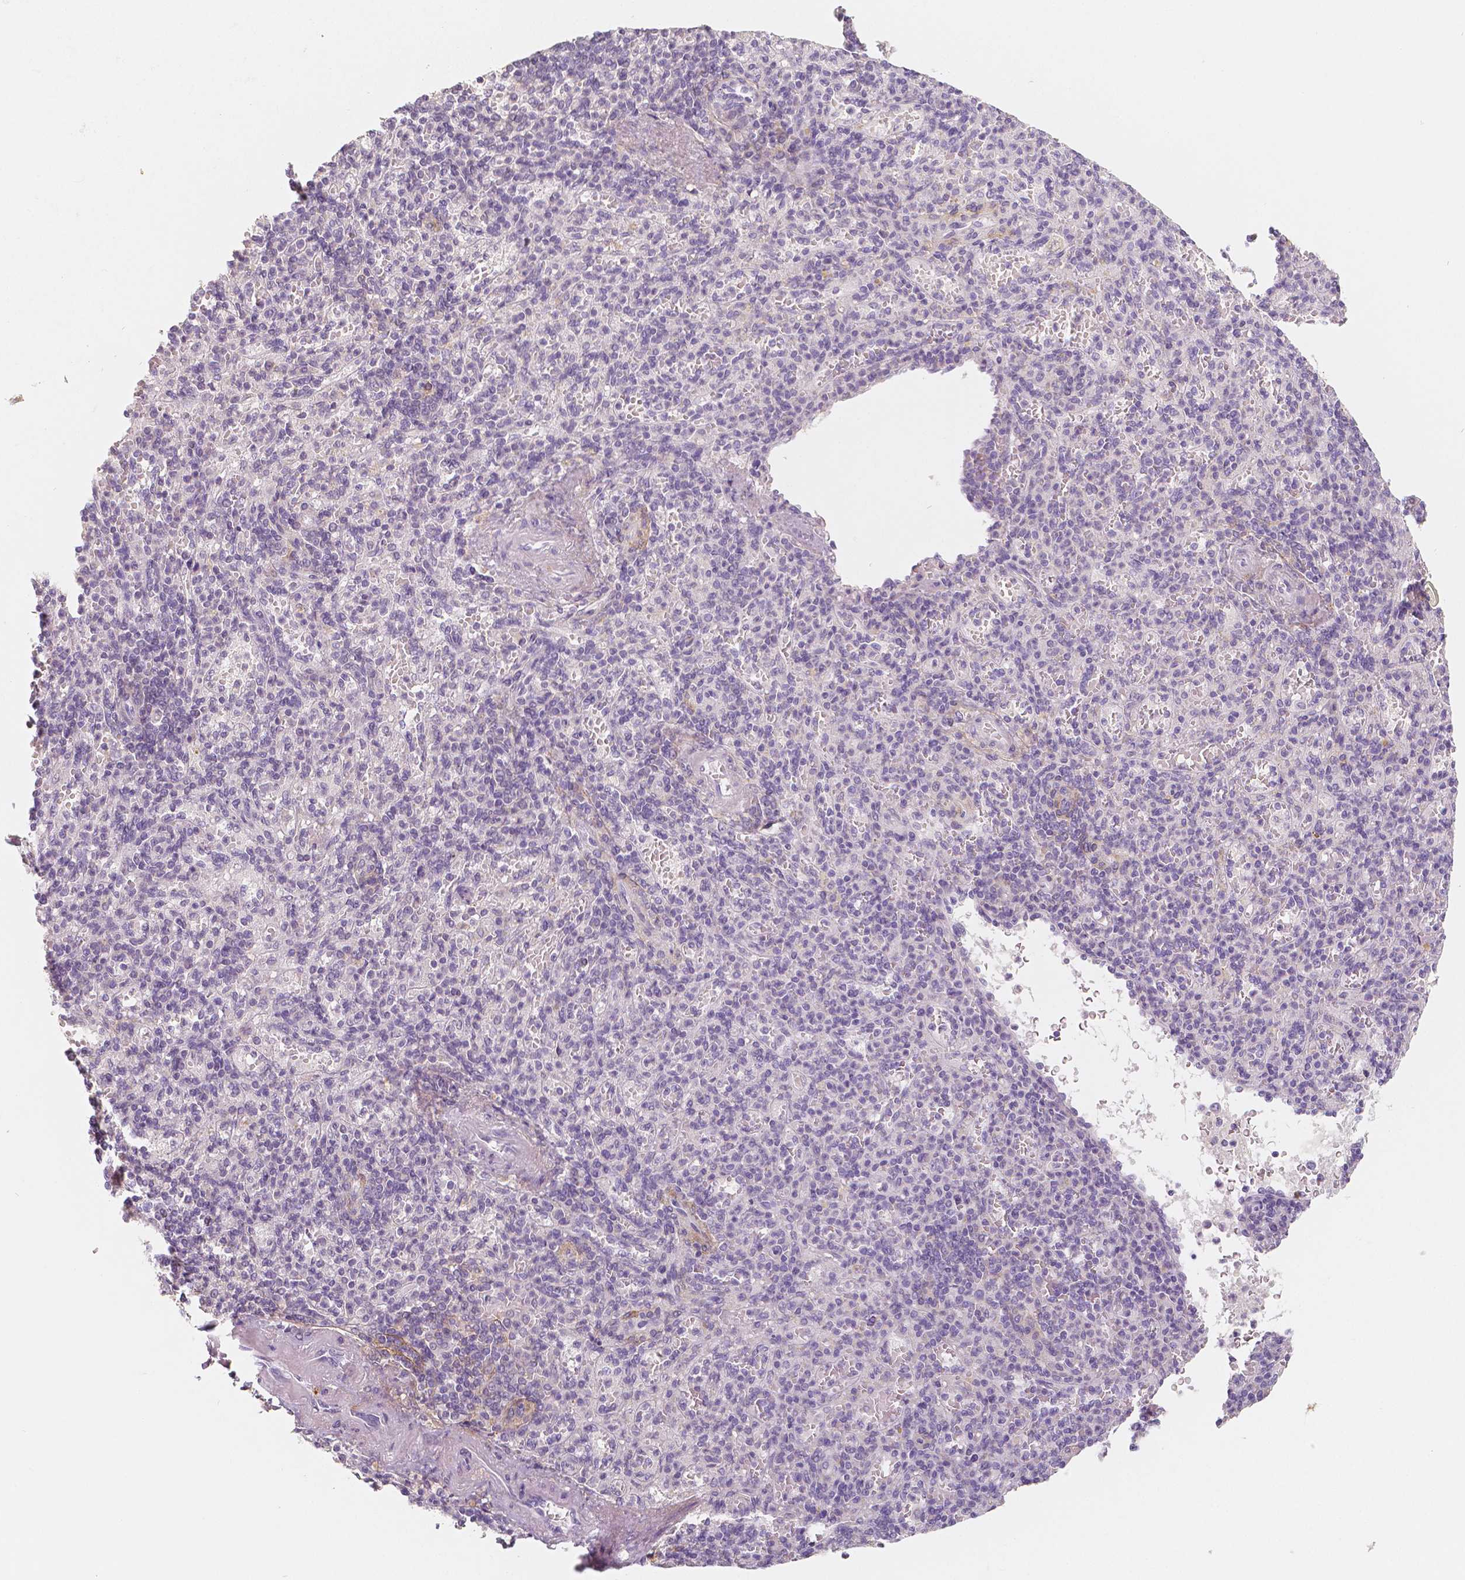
{"staining": {"intensity": "negative", "quantity": "none", "location": "none"}, "tissue": "spleen", "cell_type": "Cells in red pulp", "image_type": "normal", "snomed": [{"axis": "morphology", "description": "Normal tissue, NOS"}, {"axis": "topography", "description": "Spleen"}], "caption": "DAB immunohistochemical staining of normal spleen shows no significant expression in cells in red pulp. The staining was performed using DAB (3,3'-diaminobenzidine) to visualize the protein expression in brown, while the nuclei were stained in blue with hematoxylin (Magnification: 20x).", "gene": "THY1", "patient": {"sex": "female", "age": 74}}